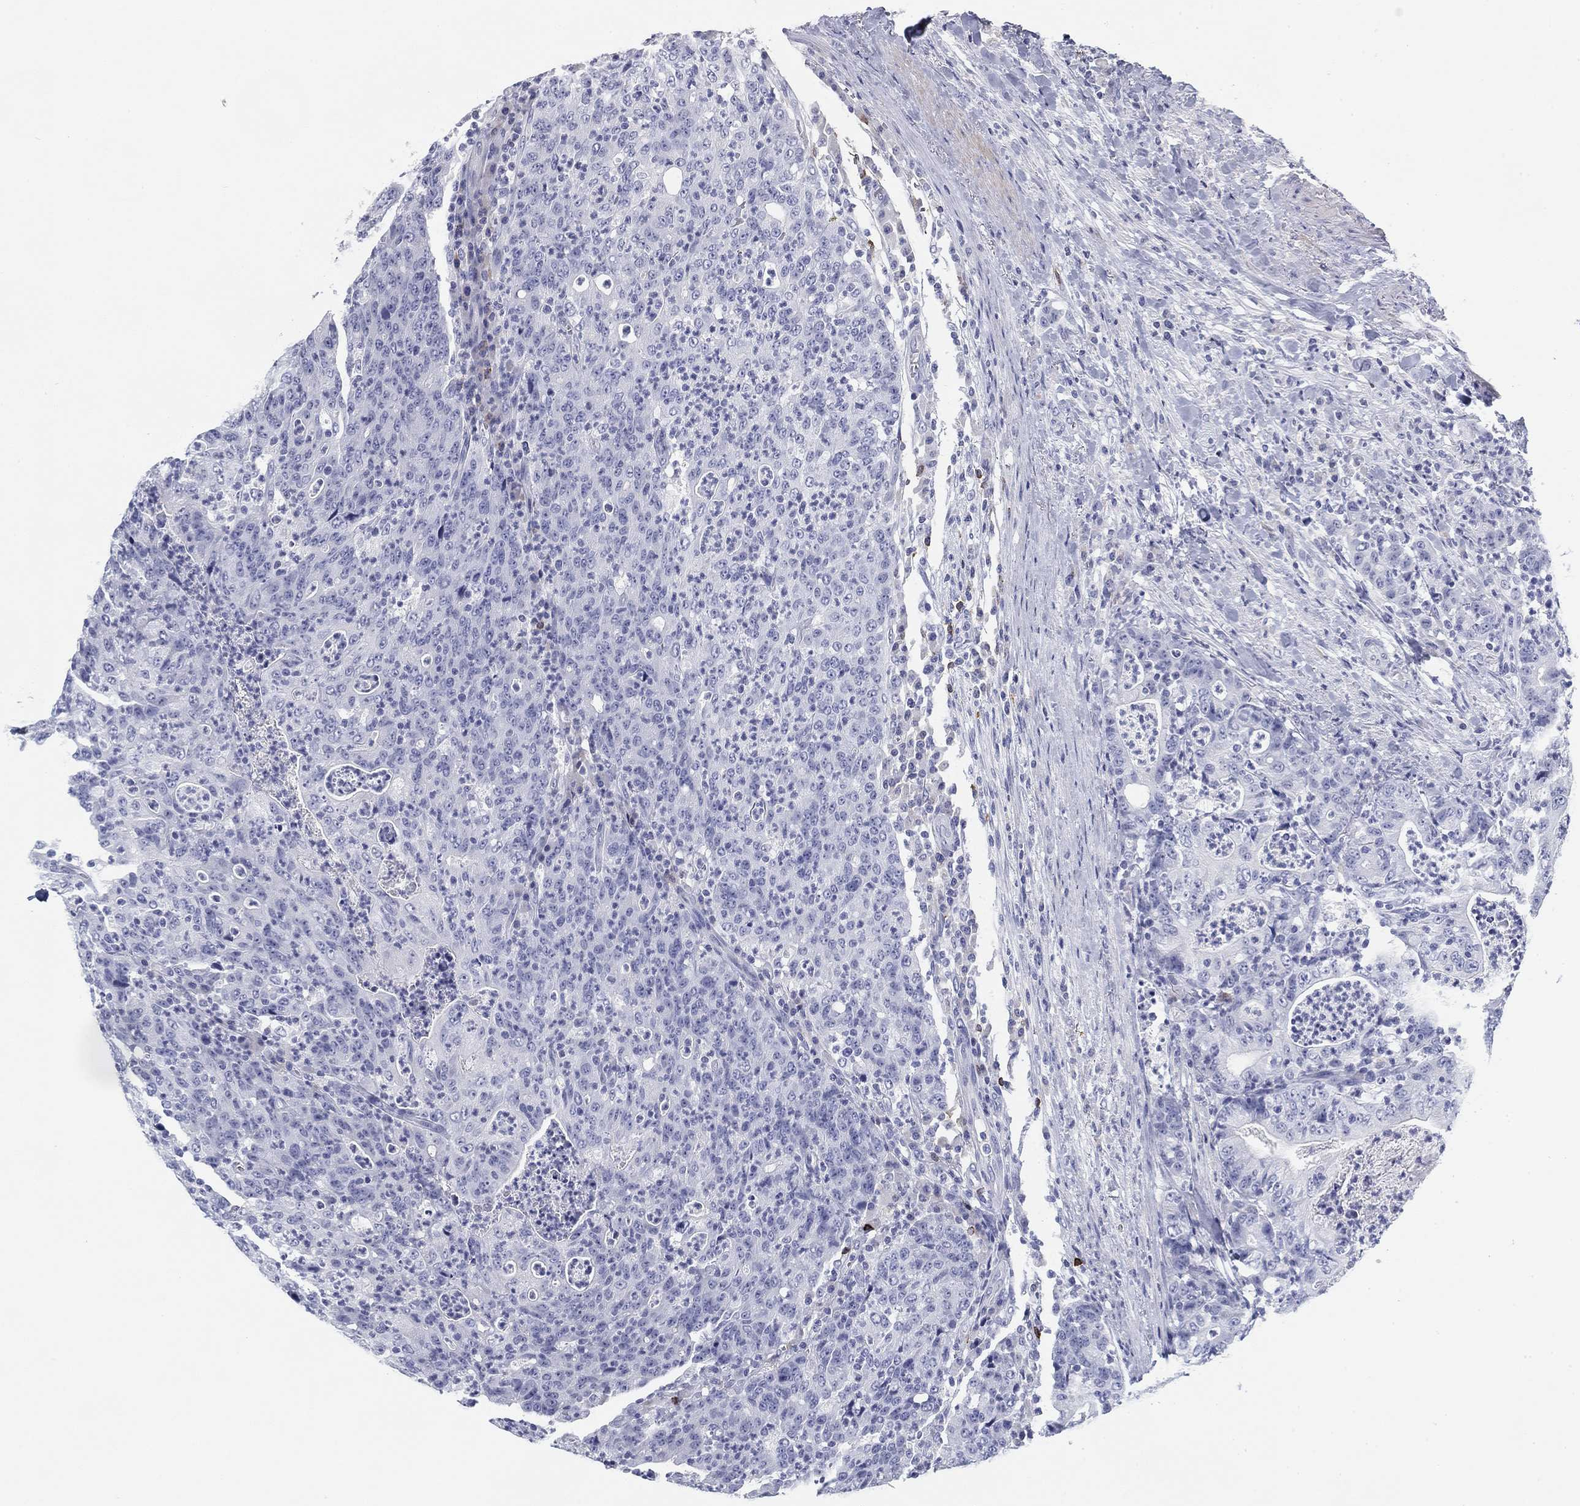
{"staining": {"intensity": "negative", "quantity": "none", "location": "none"}, "tissue": "colorectal cancer", "cell_type": "Tumor cells", "image_type": "cancer", "snomed": [{"axis": "morphology", "description": "Adenocarcinoma, NOS"}, {"axis": "topography", "description": "Colon"}], "caption": "Colorectal cancer was stained to show a protein in brown. There is no significant staining in tumor cells.", "gene": "CD79B", "patient": {"sex": "male", "age": 70}}